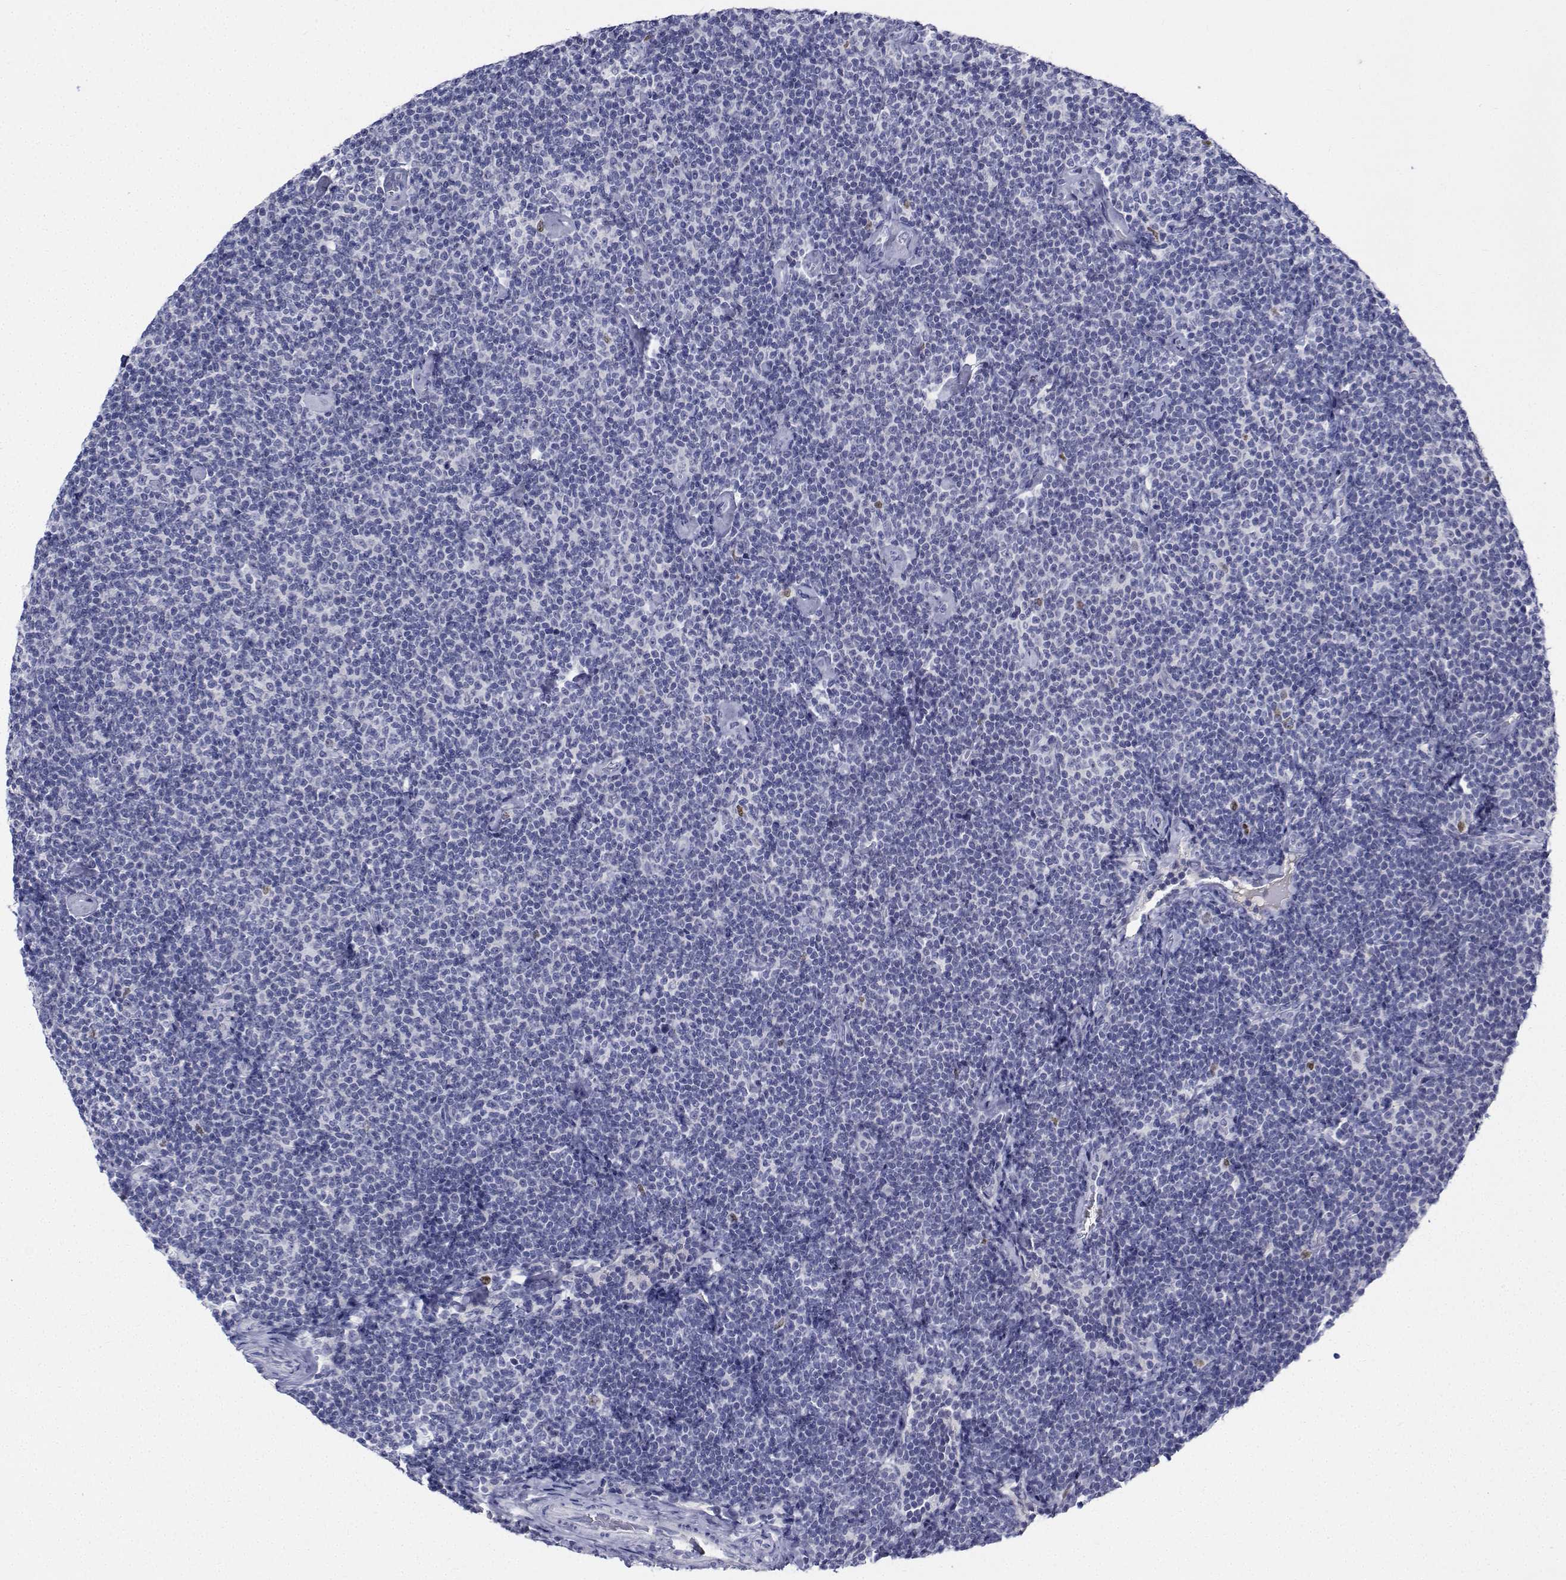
{"staining": {"intensity": "negative", "quantity": "none", "location": "none"}, "tissue": "lymphoma", "cell_type": "Tumor cells", "image_type": "cancer", "snomed": [{"axis": "morphology", "description": "Malignant lymphoma, non-Hodgkin's type, Low grade"}, {"axis": "topography", "description": "Lymph node"}], "caption": "Micrograph shows no protein expression in tumor cells of lymphoma tissue.", "gene": "PLXNA4", "patient": {"sex": "male", "age": 81}}